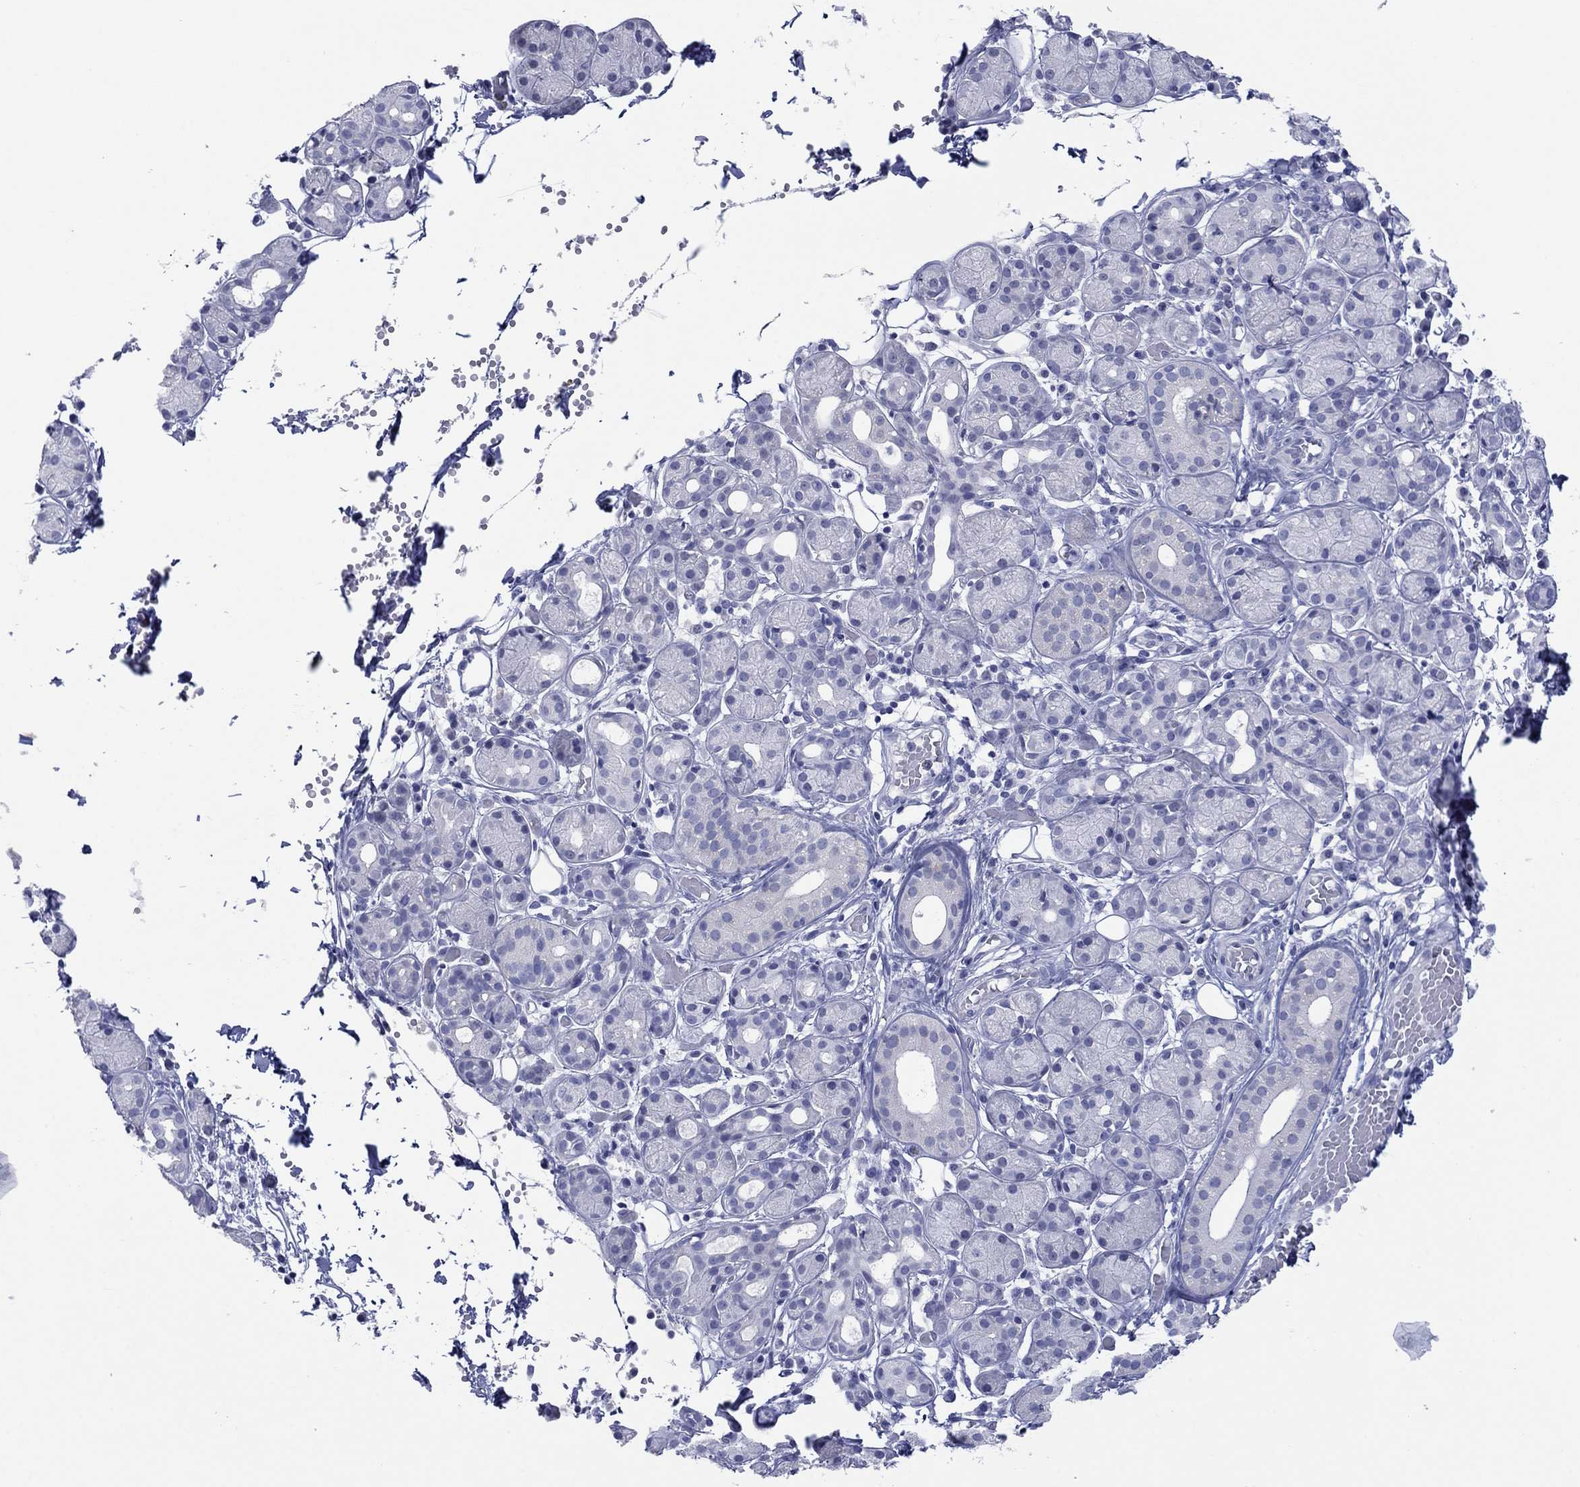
{"staining": {"intensity": "negative", "quantity": "none", "location": "none"}, "tissue": "salivary gland", "cell_type": "Glandular cells", "image_type": "normal", "snomed": [{"axis": "morphology", "description": "Normal tissue, NOS"}, {"axis": "topography", "description": "Salivary gland"}, {"axis": "topography", "description": "Peripheral nerve tissue"}], "caption": "Protein analysis of benign salivary gland shows no significant staining in glandular cells. The staining is performed using DAB (3,3'-diaminobenzidine) brown chromogen with nuclei counter-stained in using hematoxylin.", "gene": "MAGEB6", "patient": {"sex": "male", "age": 71}}